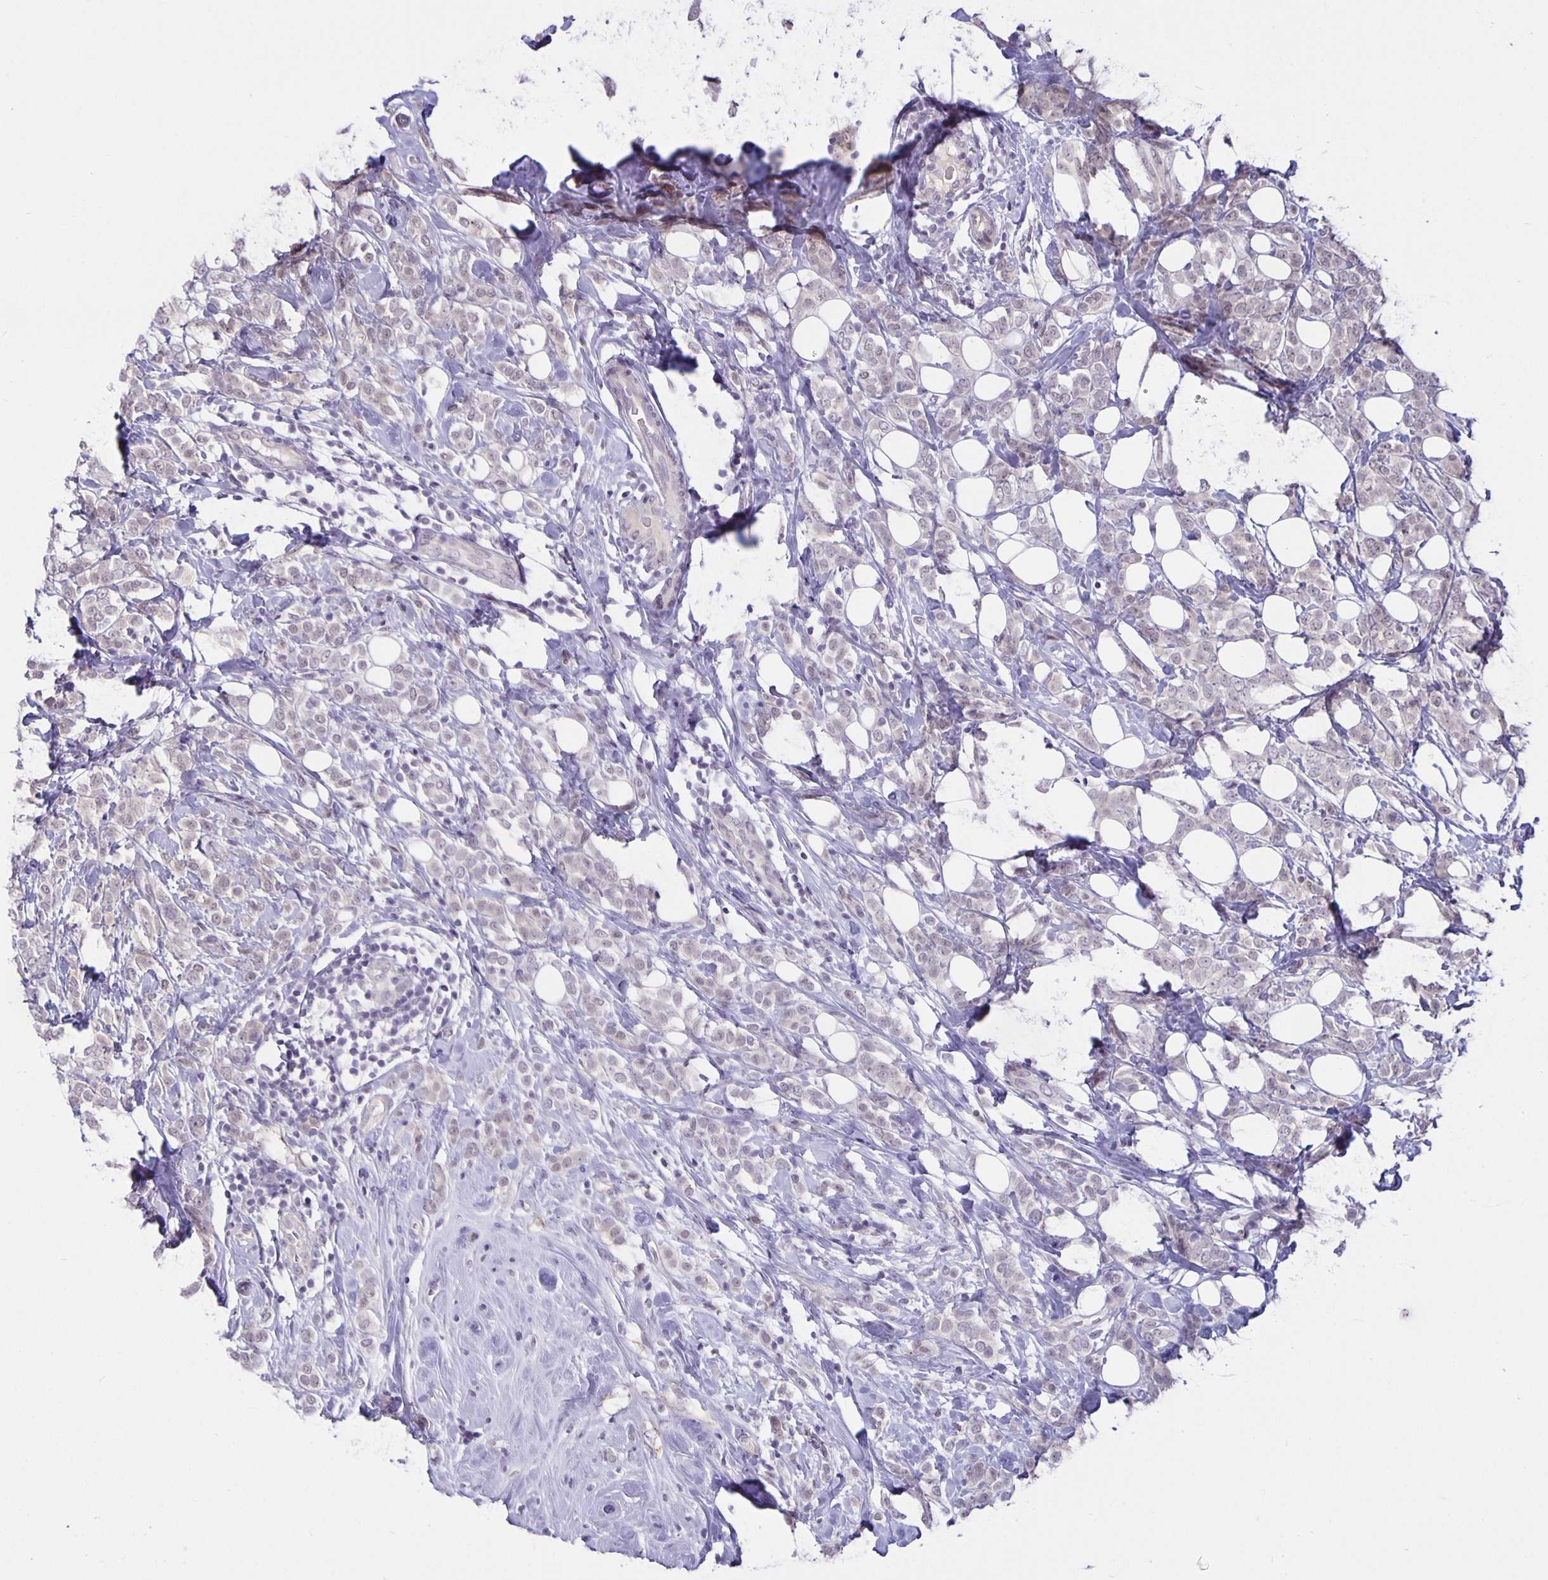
{"staining": {"intensity": "negative", "quantity": "none", "location": "none"}, "tissue": "breast cancer", "cell_type": "Tumor cells", "image_type": "cancer", "snomed": [{"axis": "morphology", "description": "Lobular carcinoma"}, {"axis": "topography", "description": "Breast"}], "caption": "A micrograph of human breast cancer is negative for staining in tumor cells.", "gene": "ARVCF", "patient": {"sex": "female", "age": 49}}